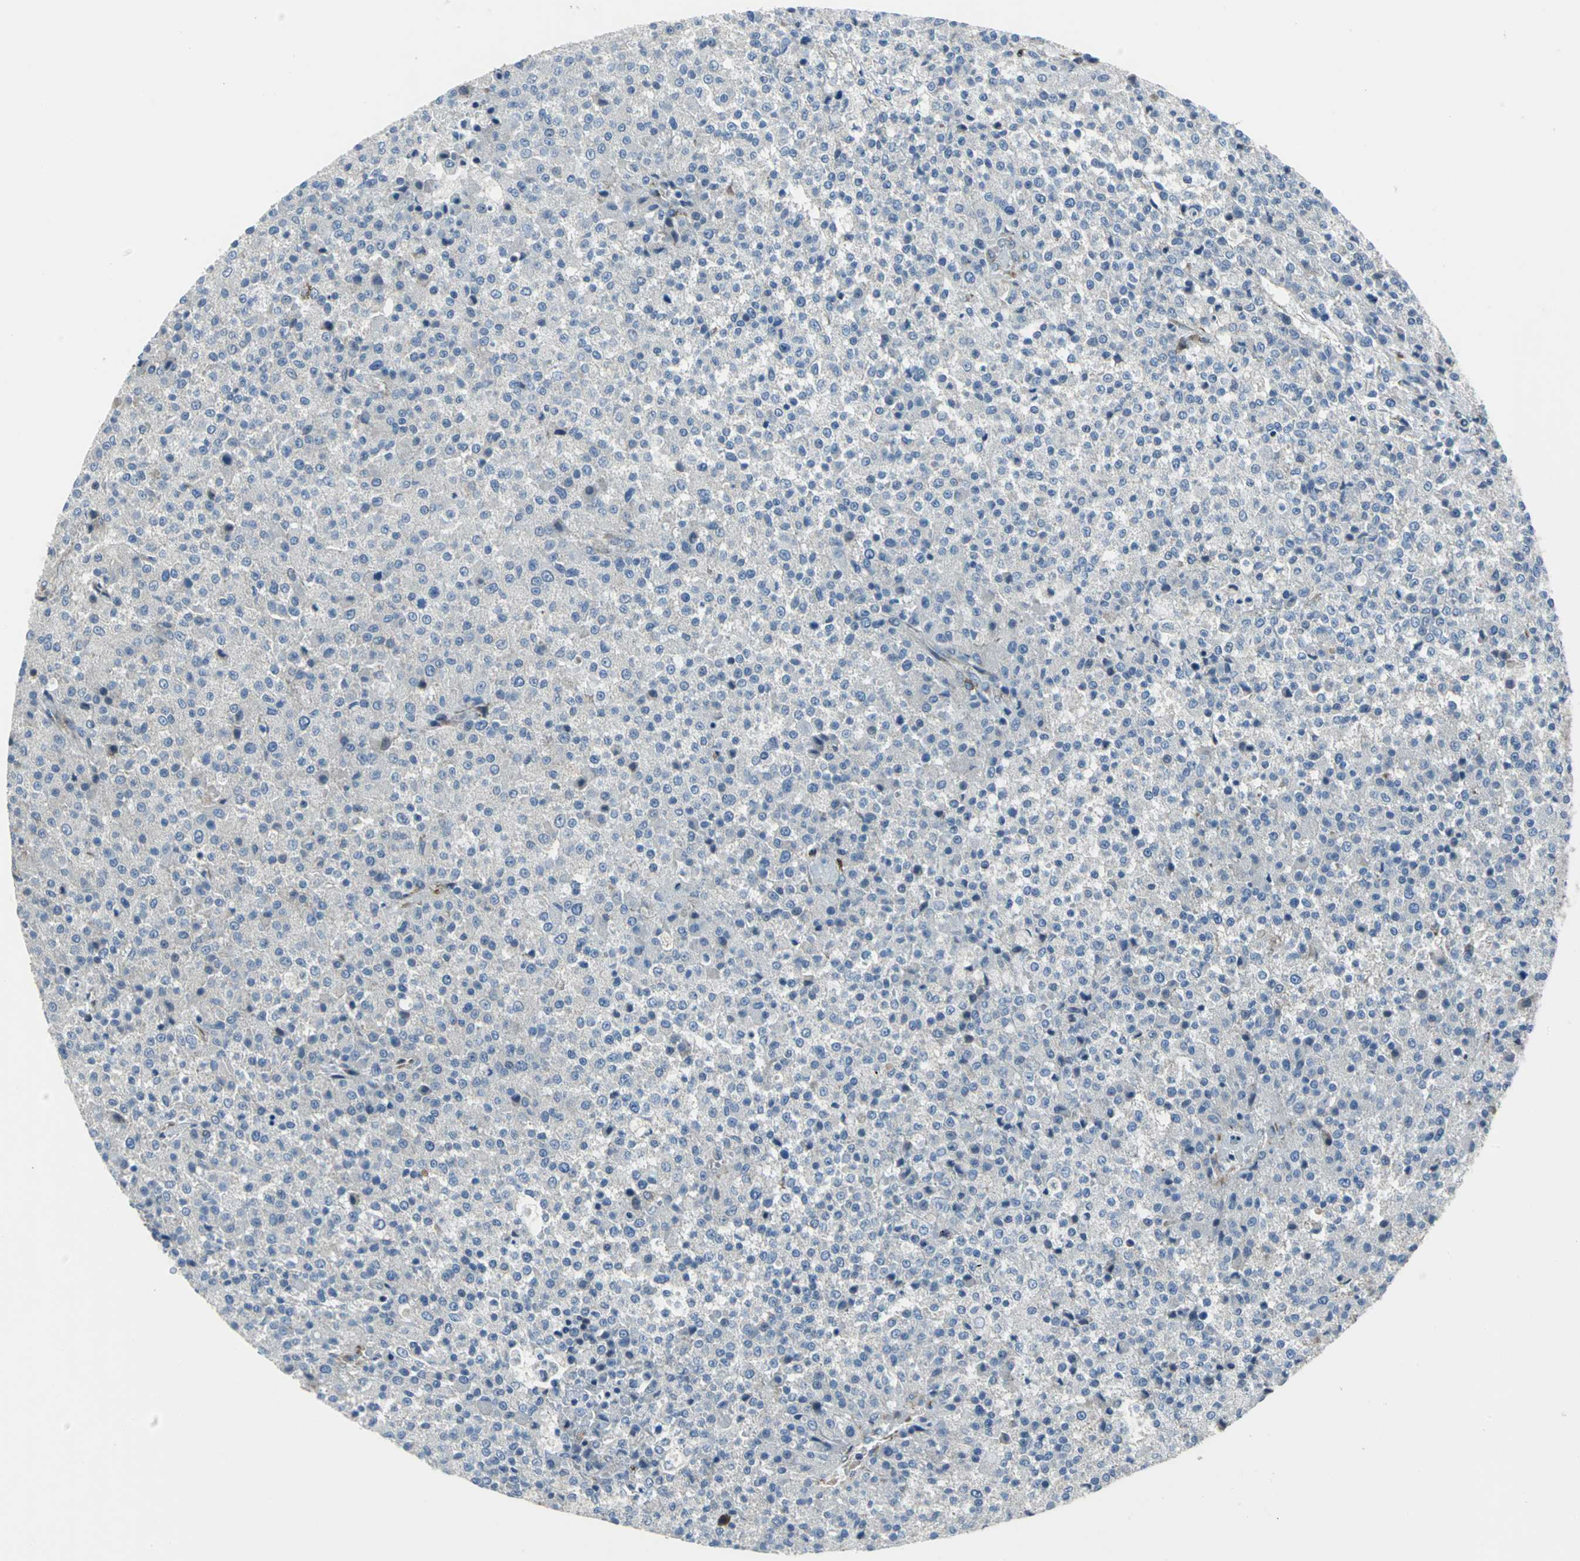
{"staining": {"intensity": "negative", "quantity": "none", "location": "none"}, "tissue": "testis cancer", "cell_type": "Tumor cells", "image_type": "cancer", "snomed": [{"axis": "morphology", "description": "Seminoma, NOS"}, {"axis": "topography", "description": "Testis"}], "caption": "Human testis cancer stained for a protein using immunohistochemistry displays no expression in tumor cells.", "gene": "EIF5A", "patient": {"sex": "male", "age": 59}}